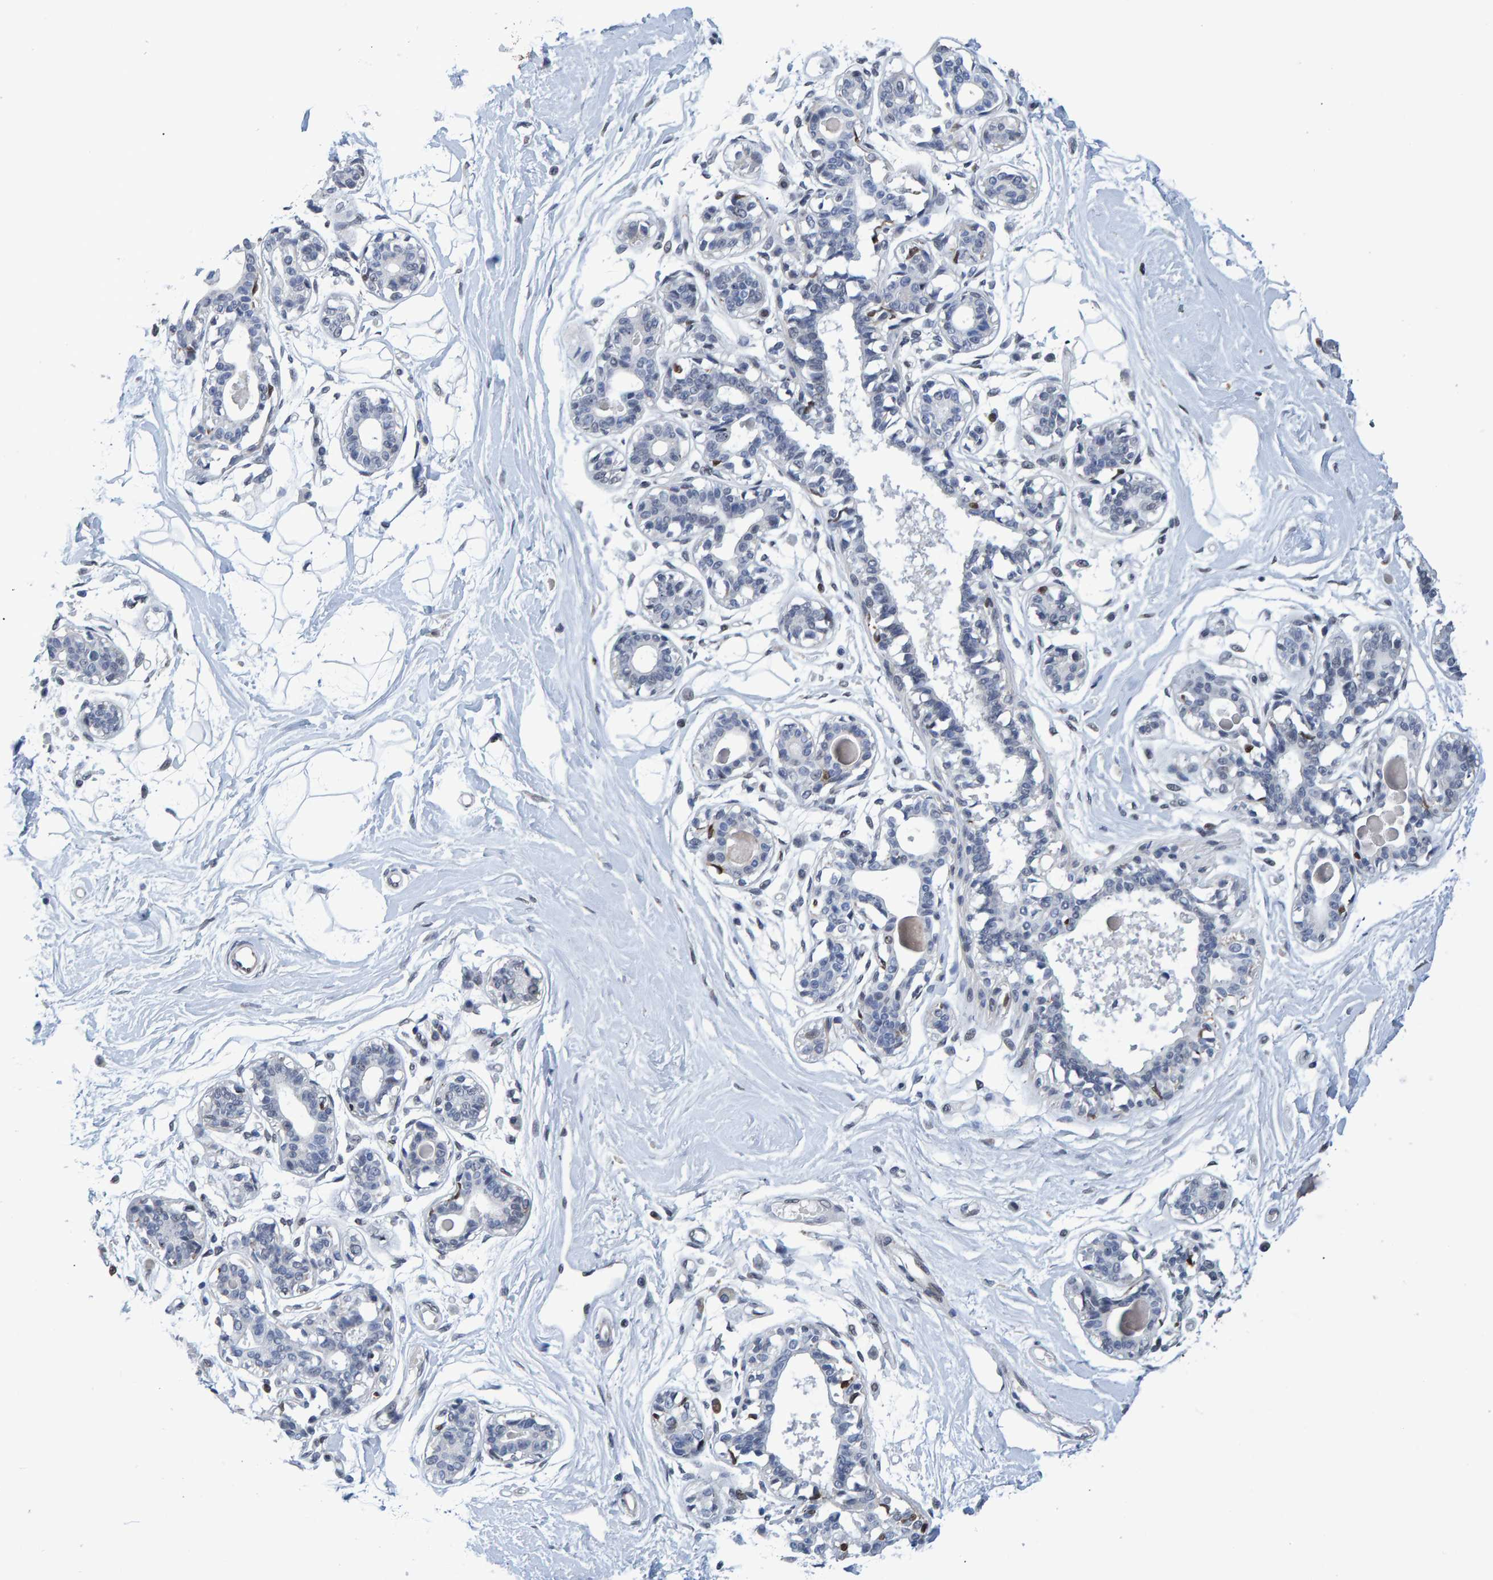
{"staining": {"intensity": "negative", "quantity": "none", "location": "none"}, "tissue": "breast", "cell_type": "Adipocytes", "image_type": "normal", "snomed": [{"axis": "morphology", "description": "Normal tissue, NOS"}, {"axis": "topography", "description": "Breast"}], "caption": "This photomicrograph is of normal breast stained with immunohistochemistry (IHC) to label a protein in brown with the nuclei are counter-stained blue. There is no staining in adipocytes.", "gene": "QKI", "patient": {"sex": "female", "age": 45}}